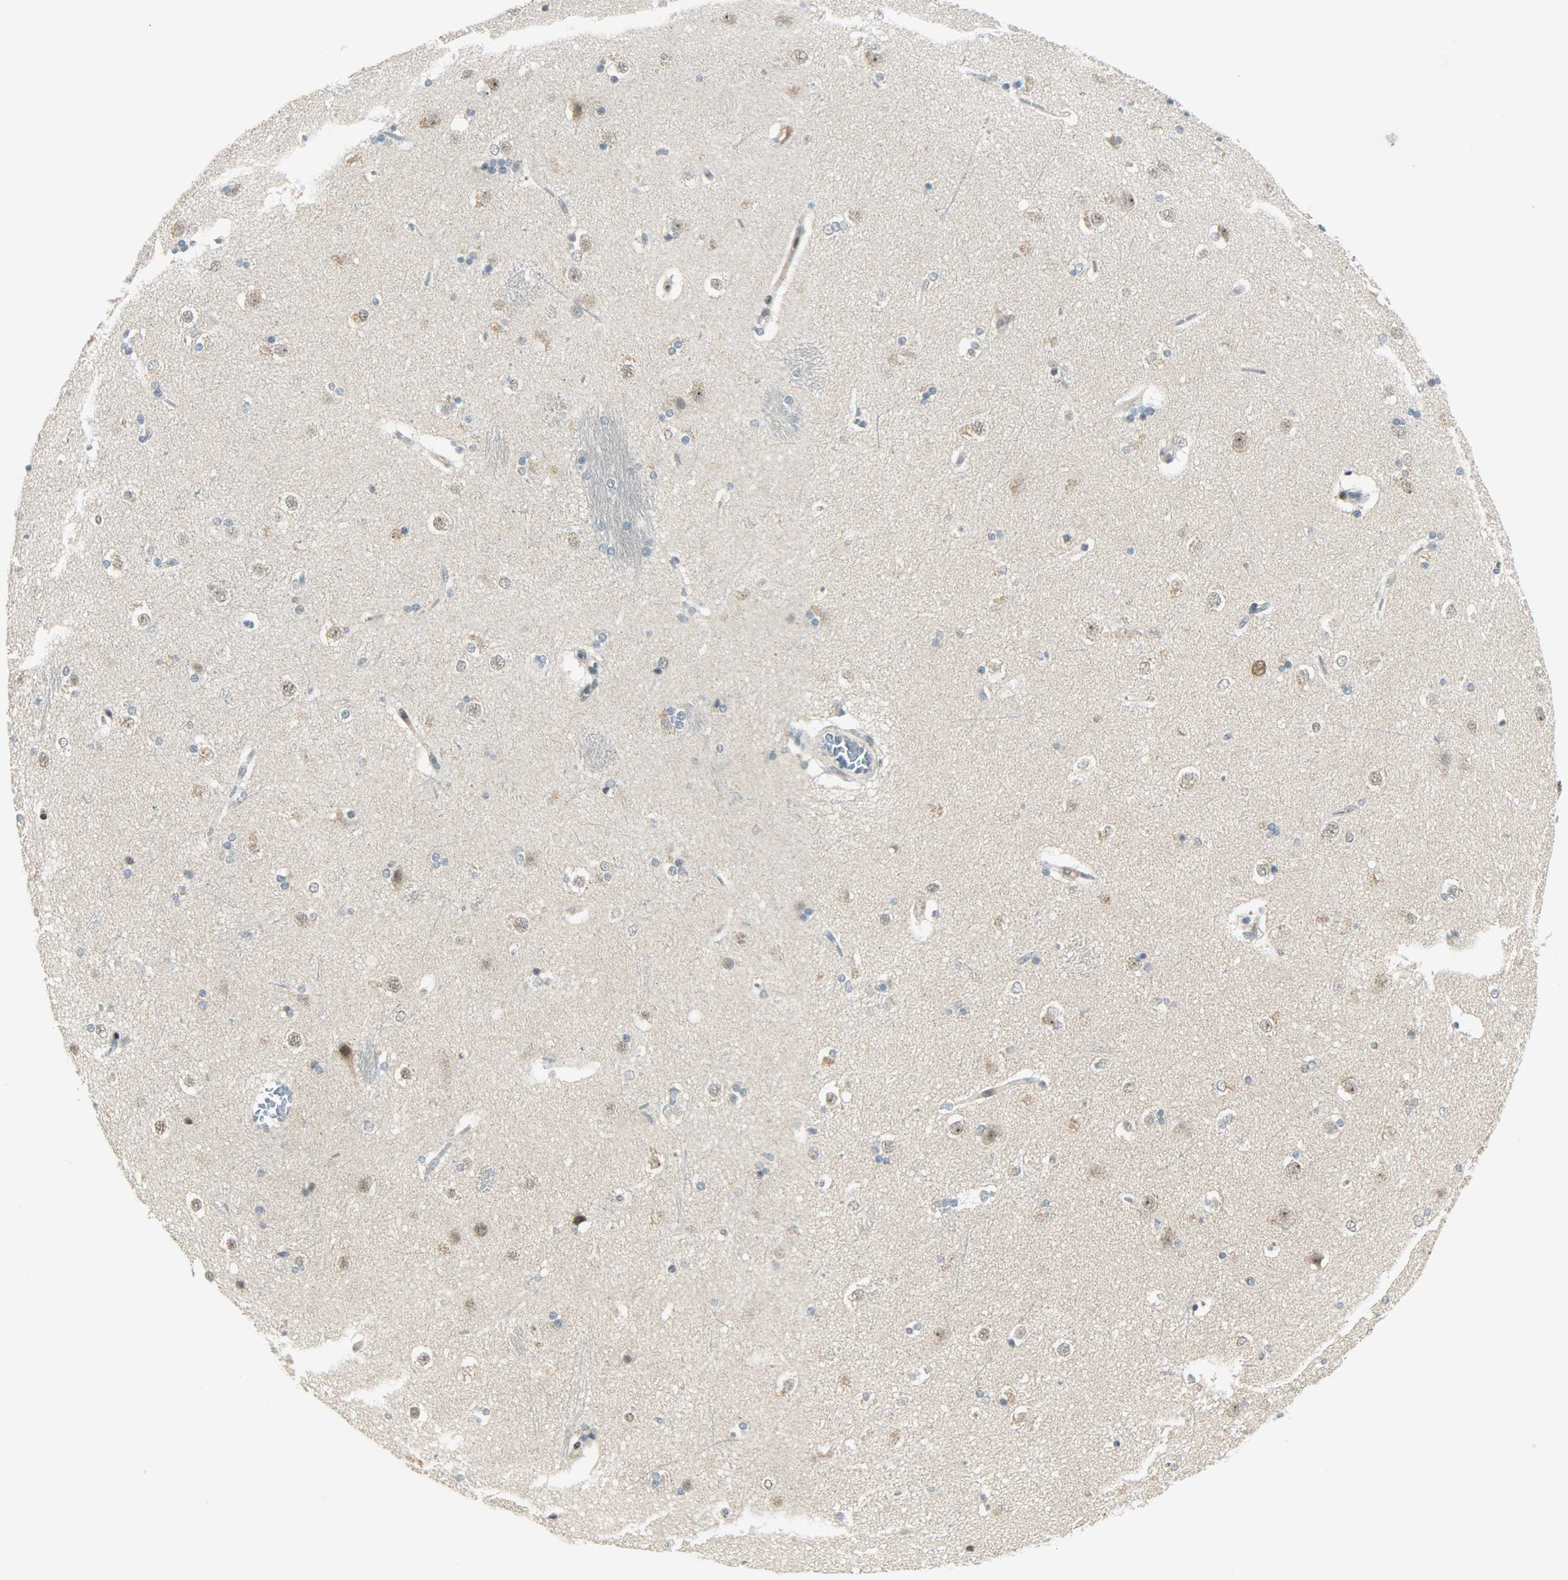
{"staining": {"intensity": "negative", "quantity": "none", "location": "none"}, "tissue": "caudate", "cell_type": "Glial cells", "image_type": "normal", "snomed": [{"axis": "morphology", "description": "Normal tissue, NOS"}, {"axis": "topography", "description": "Lateral ventricle wall"}], "caption": "DAB immunohistochemical staining of normal caudate shows no significant staining in glial cells. Brightfield microscopy of IHC stained with DAB (3,3'-diaminobenzidine) (brown) and hematoxylin (blue), captured at high magnification.", "gene": "IL15", "patient": {"sex": "female", "age": 19}}